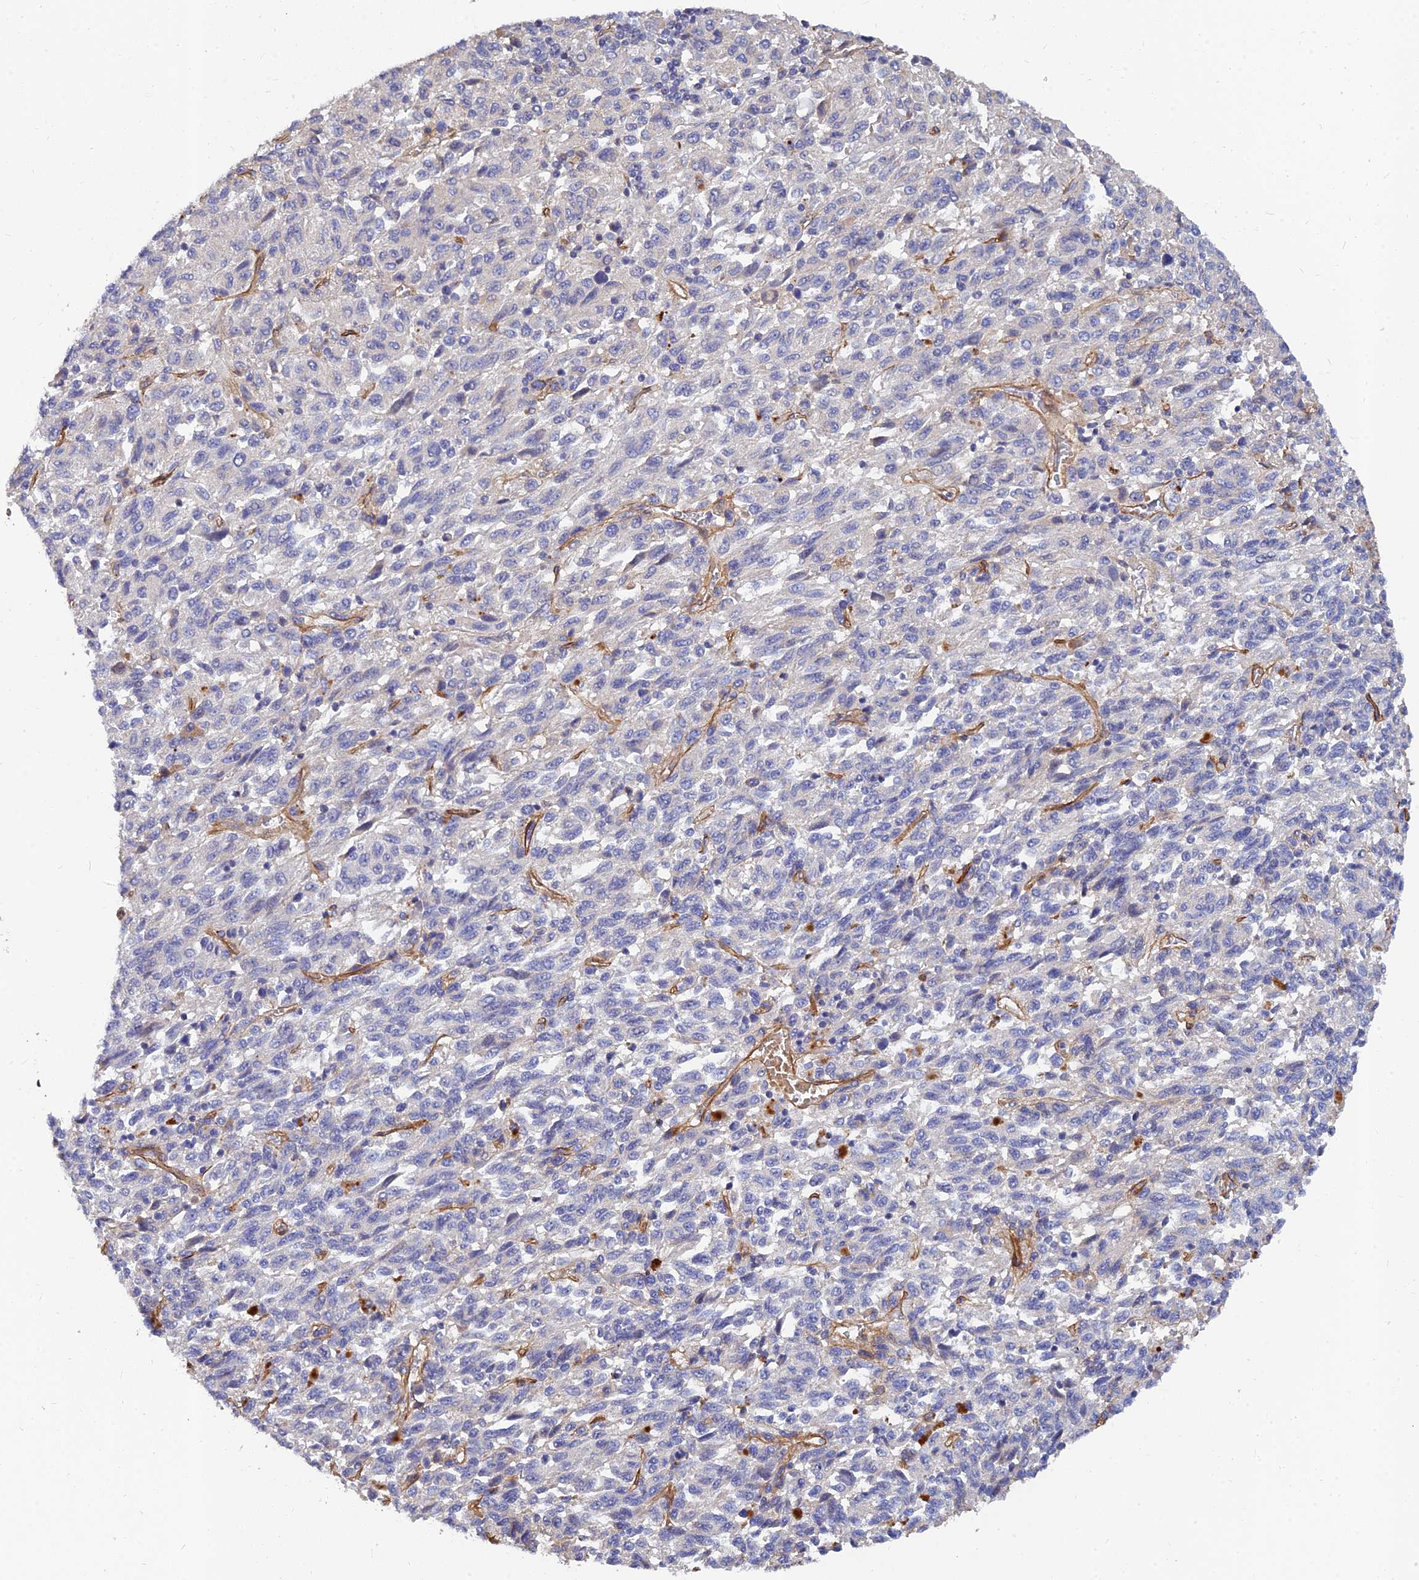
{"staining": {"intensity": "negative", "quantity": "none", "location": "none"}, "tissue": "melanoma", "cell_type": "Tumor cells", "image_type": "cancer", "snomed": [{"axis": "morphology", "description": "Malignant melanoma, Metastatic site"}, {"axis": "topography", "description": "Lung"}], "caption": "An immunohistochemistry photomicrograph of melanoma is shown. There is no staining in tumor cells of melanoma. (Stains: DAB (3,3'-diaminobenzidine) immunohistochemistry with hematoxylin counter stain, Microscopy: brightfield microscopy at high magnification).", "gene": "MRPL35", "patient": {"sex": "male", "age": 64}}